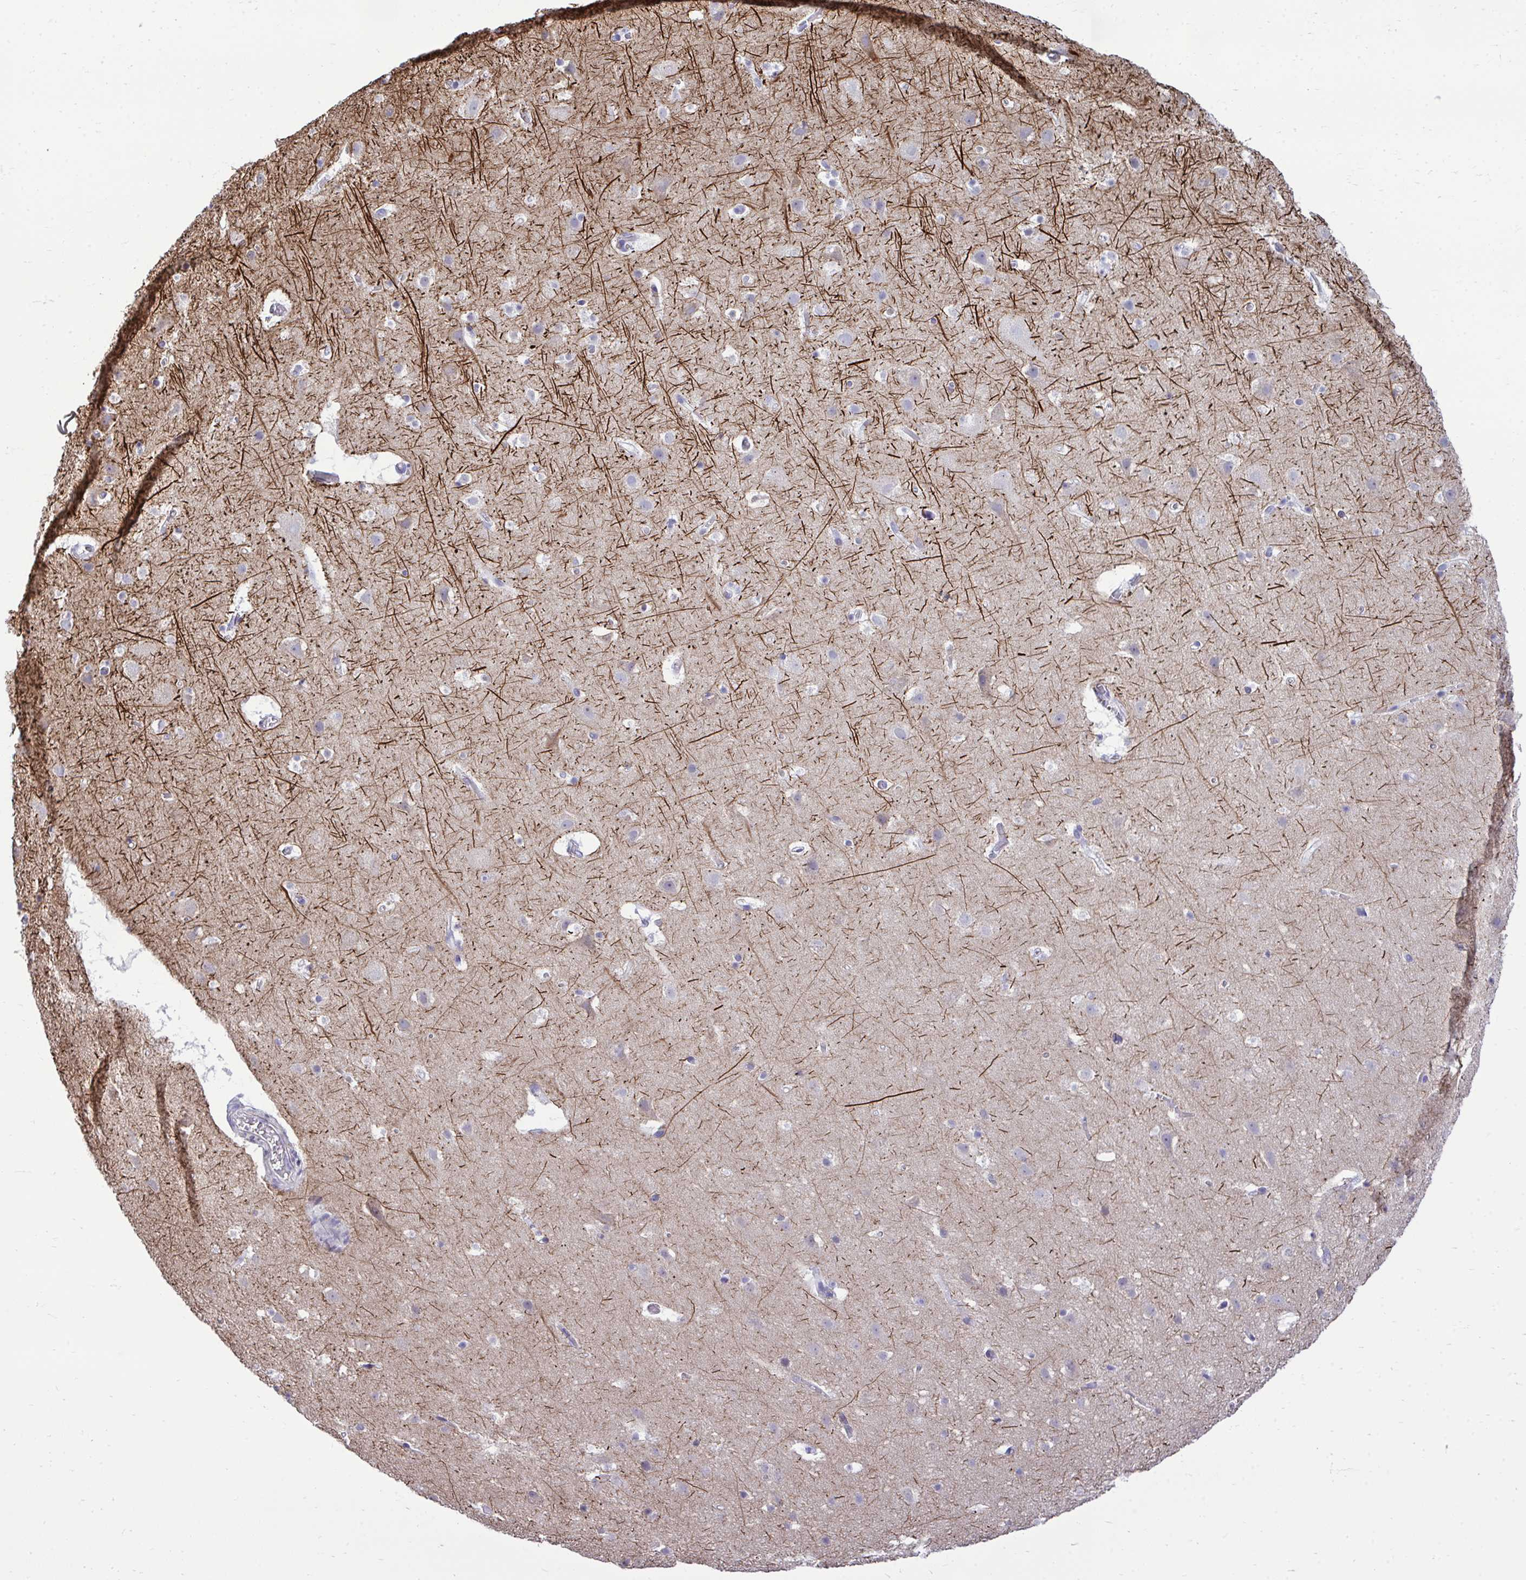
{"staining": {"intensity": "negative", "quantity": "none", "location": "none"}, "tissue": "cerebral cortex", "cell_type": "Endothelial cells", "image_type": "normal", "snomed": [{"axis": "morphology", "description": "Normal tissue, NOS"}, {"axis": "topography", "description": "Cerebral cortex"}], "caption": "Immunohistochemistry (IHC) of unremarkable cerebral cortex exhibits no staining in endothelial cells. The staining is performed using DAB (3,3'-diaminobenzidine) brown chromogen with nuclei counter-stained in using hematoxylin.", "gene": "PIGK", "patient": {"sex": "female", "age": 42}}